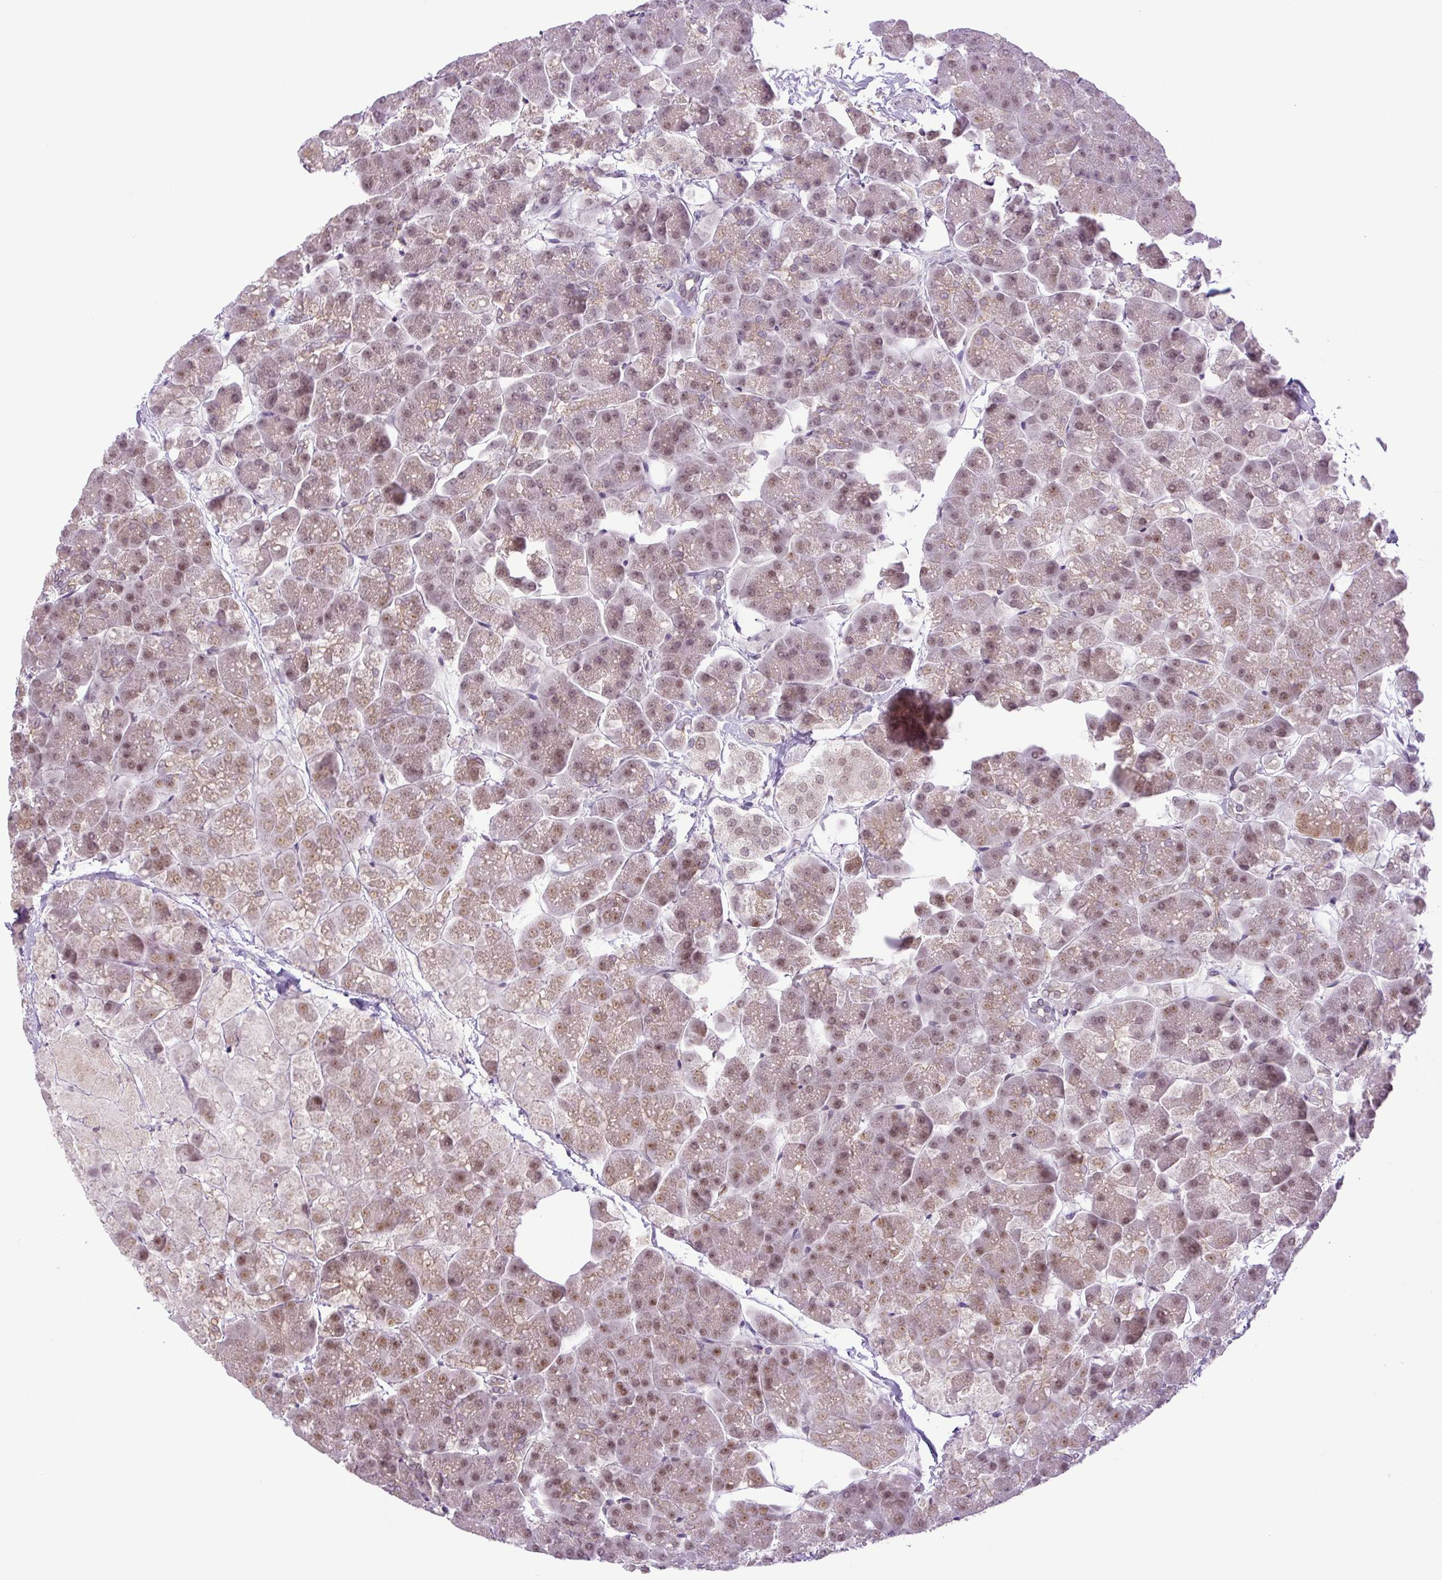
{"staining": {"intensity": "moderate", "quantity": "25%-75%", "location": "cytoplasmic/membranous,nuclear"}, "tissue": "pancreas", "cell_type": "Exocrine glandular cells", "image_type": "normal", "snomed": [{"axis": "morphology", "description": "Normal tissue, NOS"}, {"axis": "topography", "description": "Pancreas"}, {"axis": "topography", "description": "Peripheral nerve tissue"}], "caption": "A micrograph of human pancreas stained for a protein demonstrates moderate cytoplasmic/membranous,nuclear brown staining in exocrine glandular cells. (brown staining indicates protein expression, while blue staining denotes nuclei).", "gene": "KPNA1", "patient": {"sex": "male", "age": 54}}